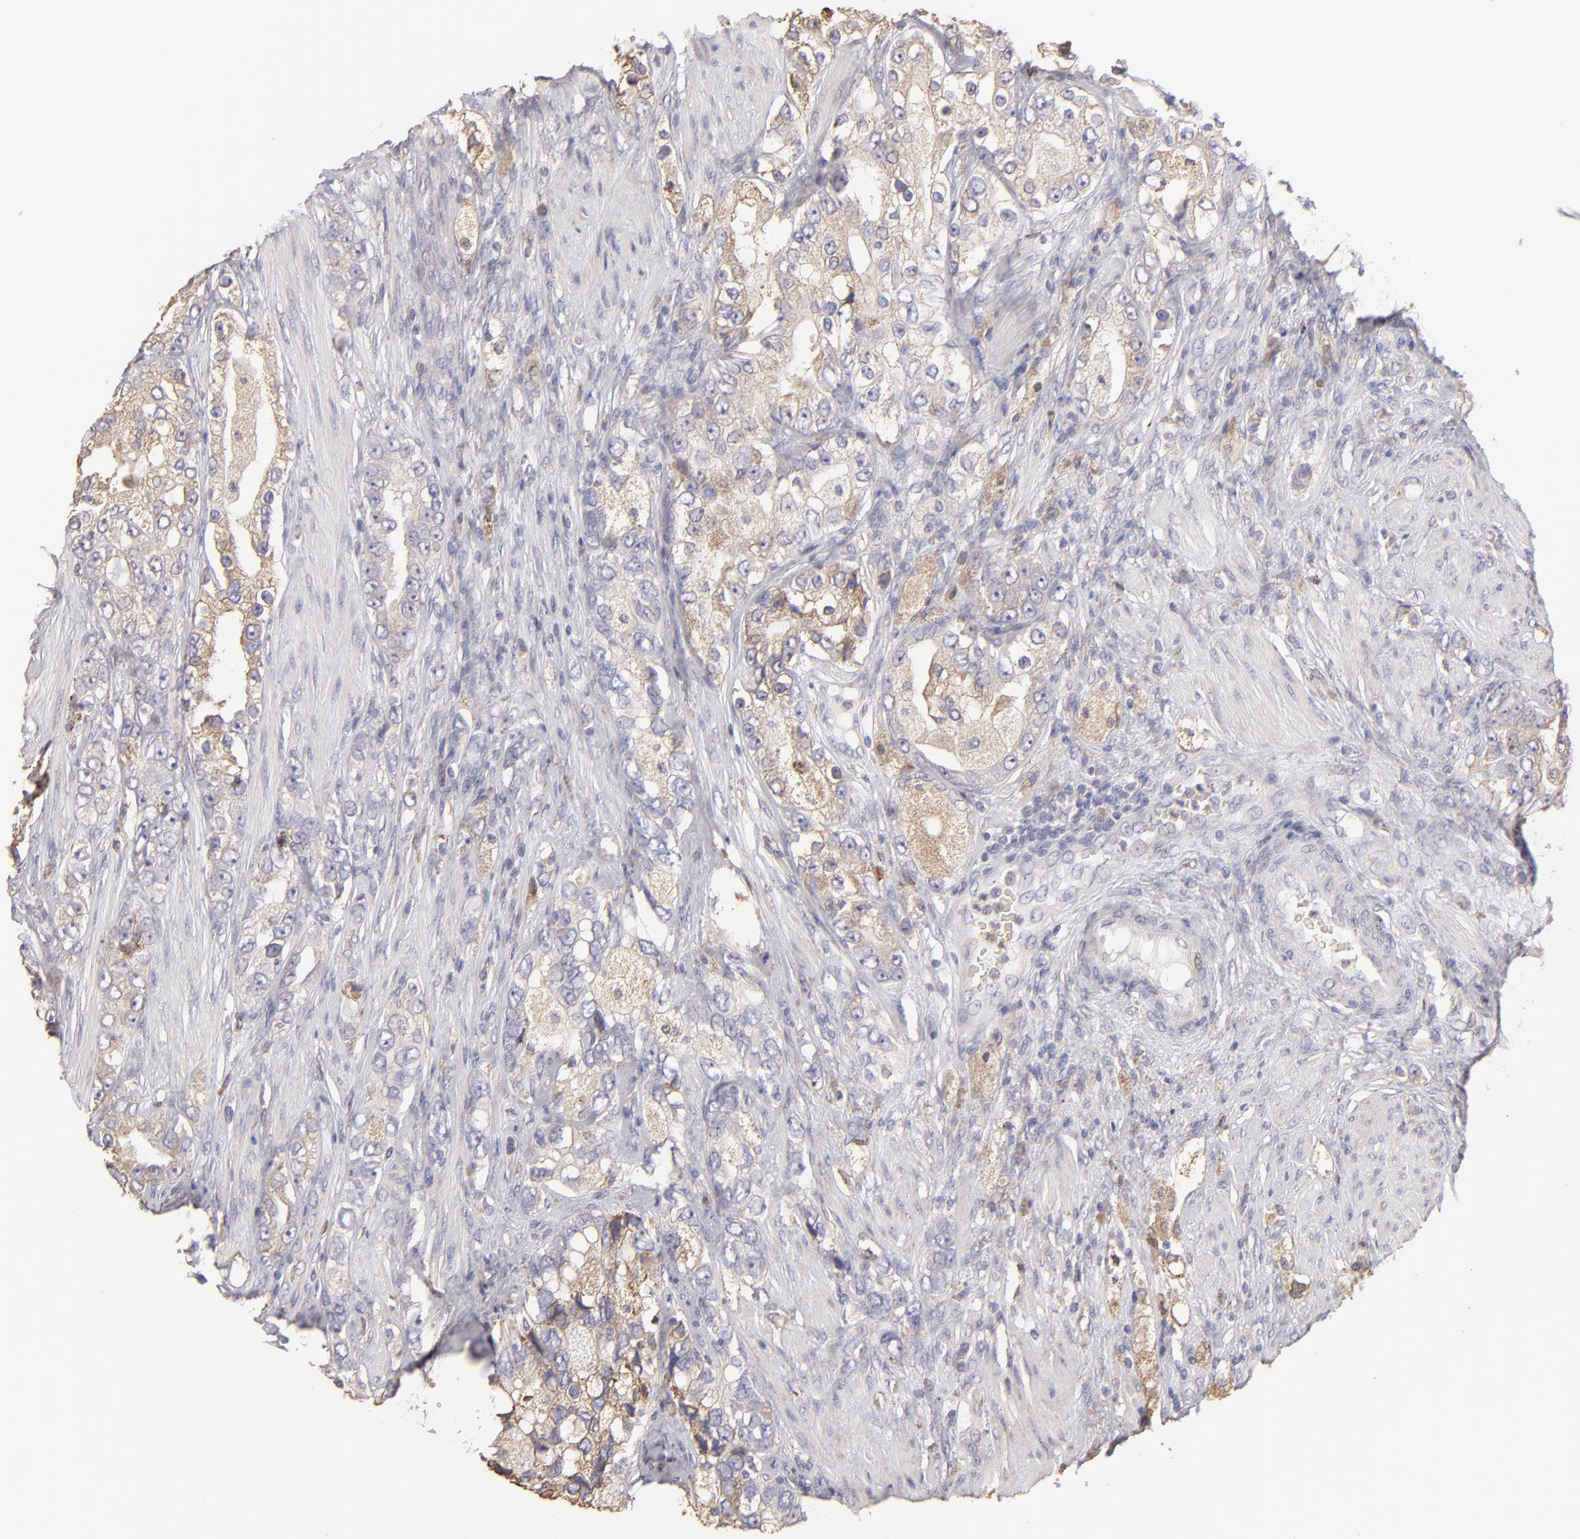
{"staining": {"intensity": "weak", "quantity": ">75%", "location": "cytoplasmic/membranous"}, "tissue": "prostate cancer", "cell_type": "Tumor cells", "image_type": "cancer", "snomed": [{"axis": "morphology", "description": "Adenocarcinoma, High grade"}, {"axis": "topography", "description": "Prostate"}], "caption": "This is an image of IHC staining of high-grade adenocarcinoma (prostate), which shows weak staining in the cytoplasmic/membranous of tumor cells.", "gene": "CALR", "patient": {"sex": "male", "age": 63}}